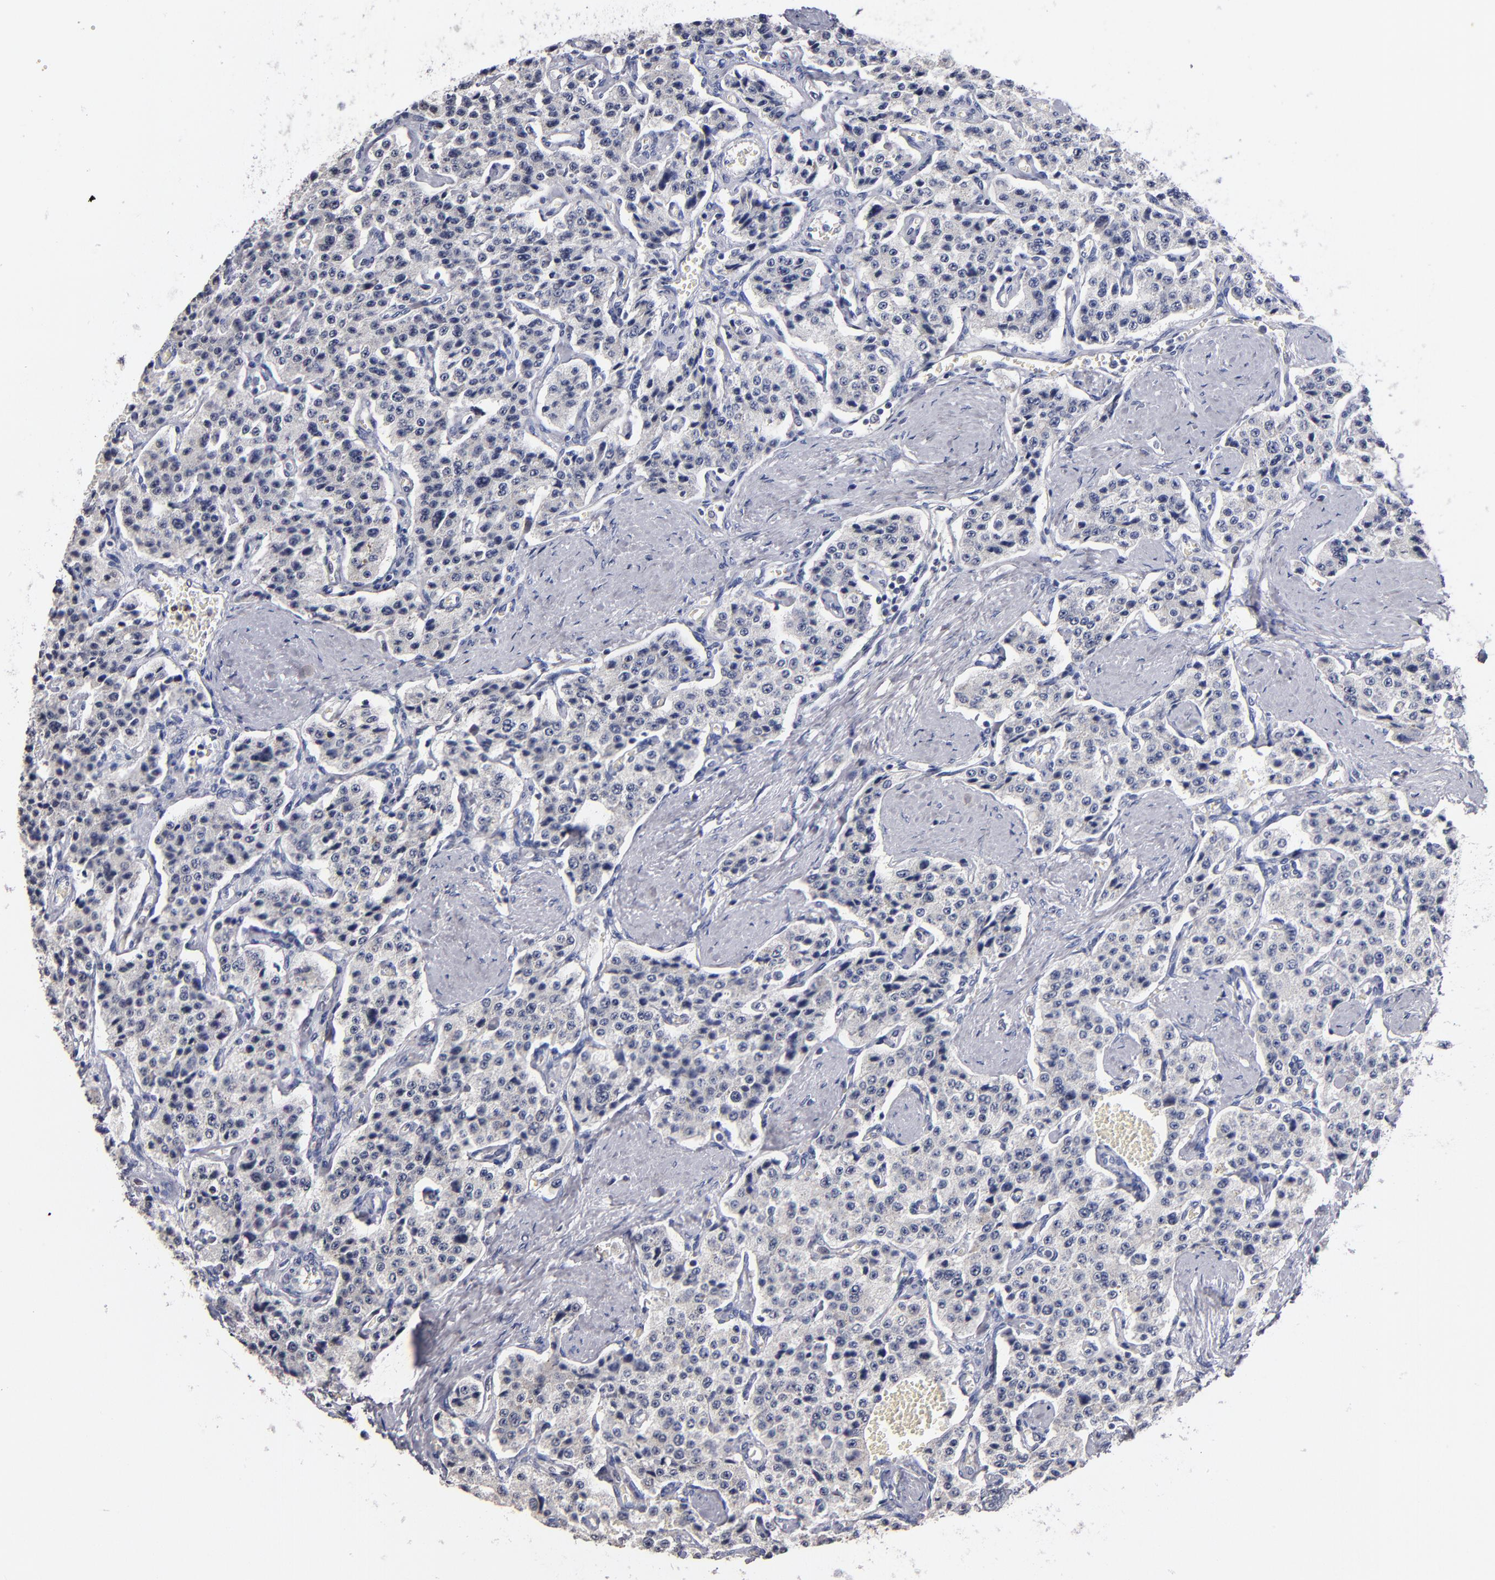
{"staining": {"intensity": "negative", "quantity": "none", "location": "none"}, "tissue": "carcinoid", "cell_type": "Tumor cells", "image_type": "cancer", "snomed": [{"axis": "morphology", "description": "Carcinoid, malignant, NOS"}, {"axis": "topography", "description": "Small intestine"}], "caption": "An immunohistochemistry (IHC) photomicrograph of carcinoid (malignant) is shown. There is no staining in tumor cells of carcinoid (malignant).", "gene": "MN1", "patient": {"sex": "male", "age": 52}}